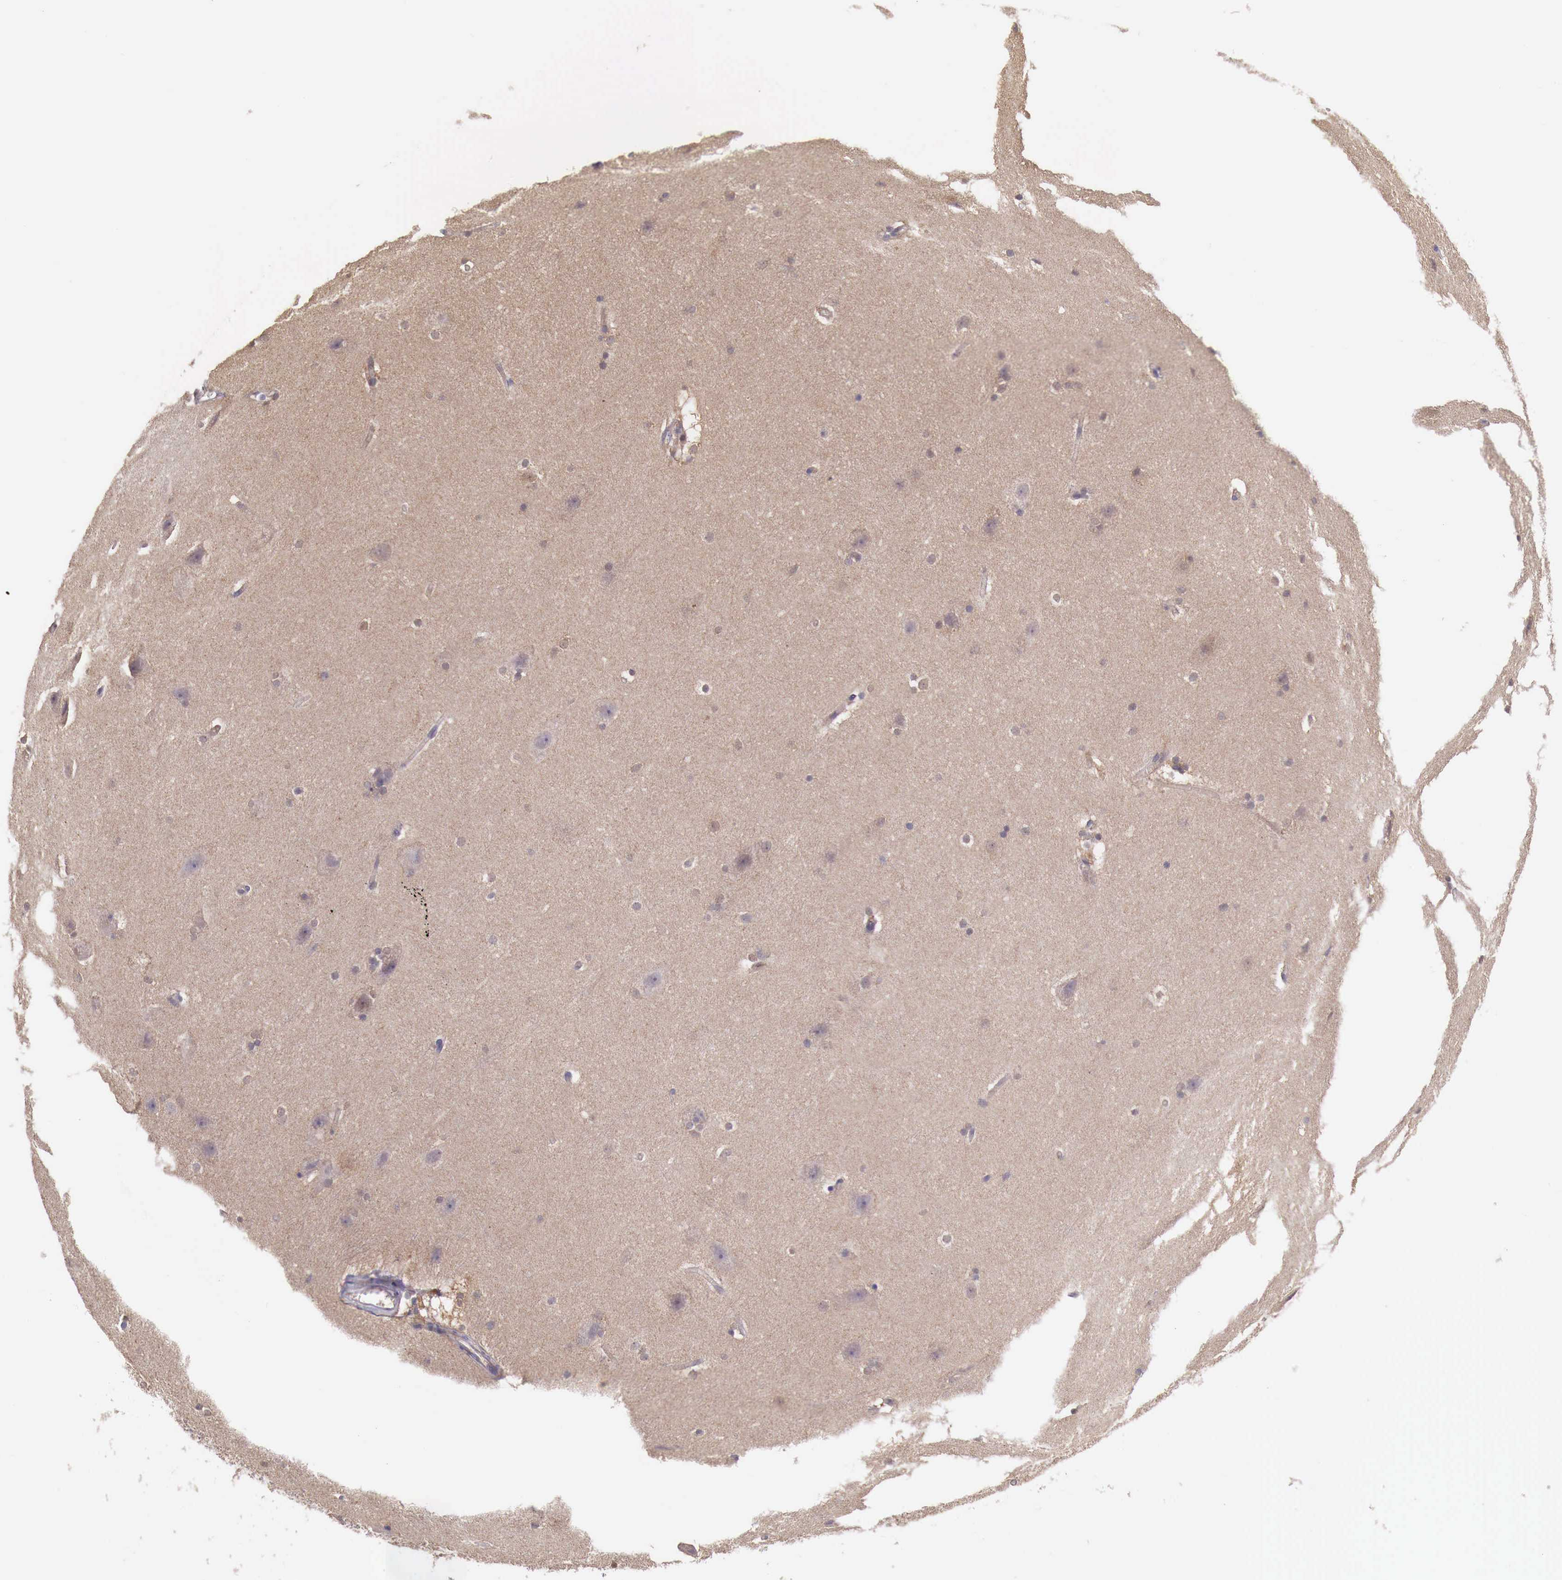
{"staining": {"intensity": "negative", "quantity": "none", "location": "none"}, "tissue": "cerebral cortex", "cell_type": "Endothelial cells", "image_type": "normal", "snomed": [{"axis": "morphology", "description": "Normal tissue, NOS"}, {"axis": "topography", "description": "Cerebral cortex"}, {"axis": "topography", "description": "Hippocampus"}], "caption": "This is an immunohistochemistry histopathology image of benign human cerebral cortex. There is no positivity in endothelial cells.", "gene": "GAB2", "patient": {"sex": "female", "age": 19}}